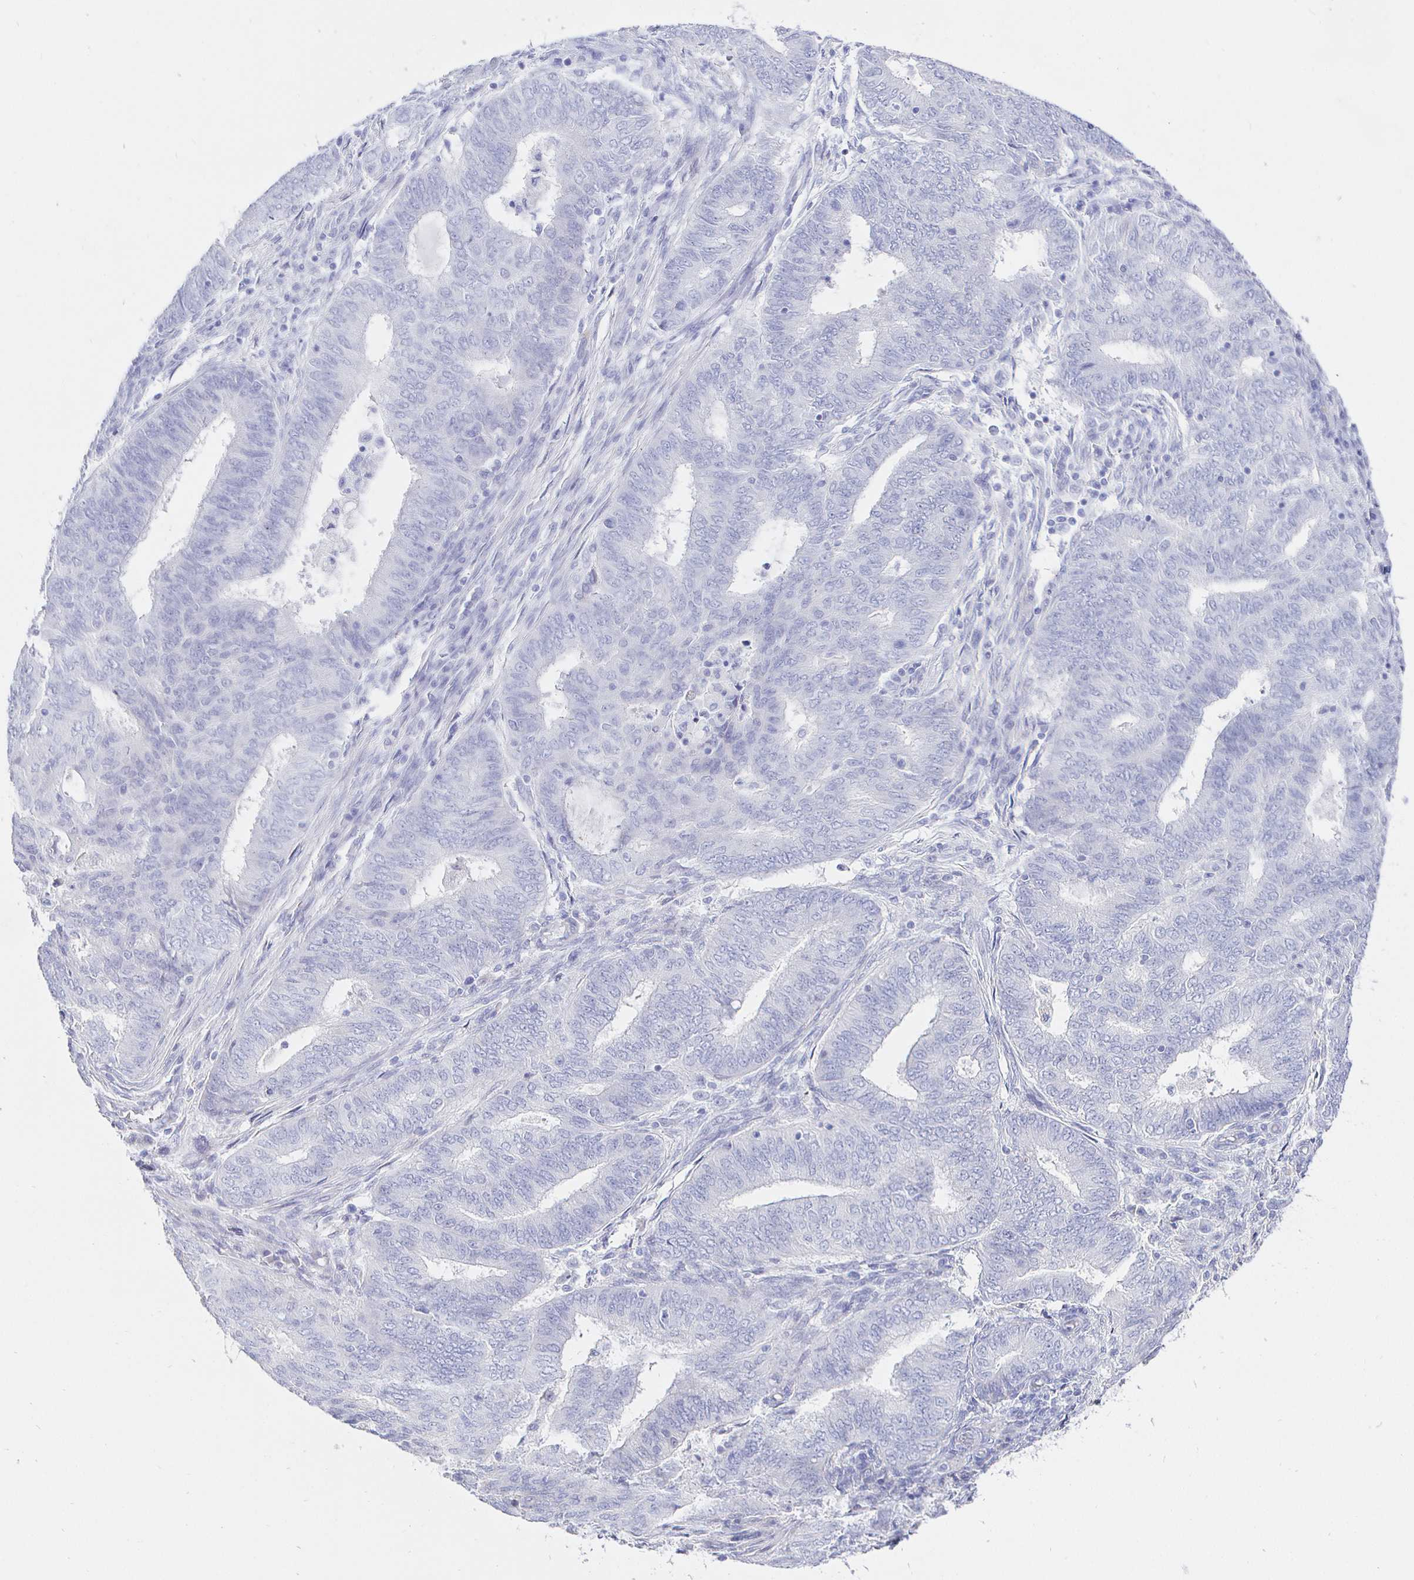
{"staining": {"intensity": "negative", "quantity": "none", "location": "none"}, "tissue": "endometrial cancer", "cell_type": "Tumor cells", "image_type": "cancer", "snomed": [{"axis": "morphology", "description": "Adenocarcinoma, NOS"}, {"axis": "topography", "description": "Endometrium"}], "caption": "The histopathology image shows no significant expression in tumor cells of endometrial cancer. (Brightfield microscopy of DAB (3,3'-diaminobenzidine) immunohistochemistry at high magnification).", "gene": "CR2", "patient": {"sex": "female", "age": 62}}